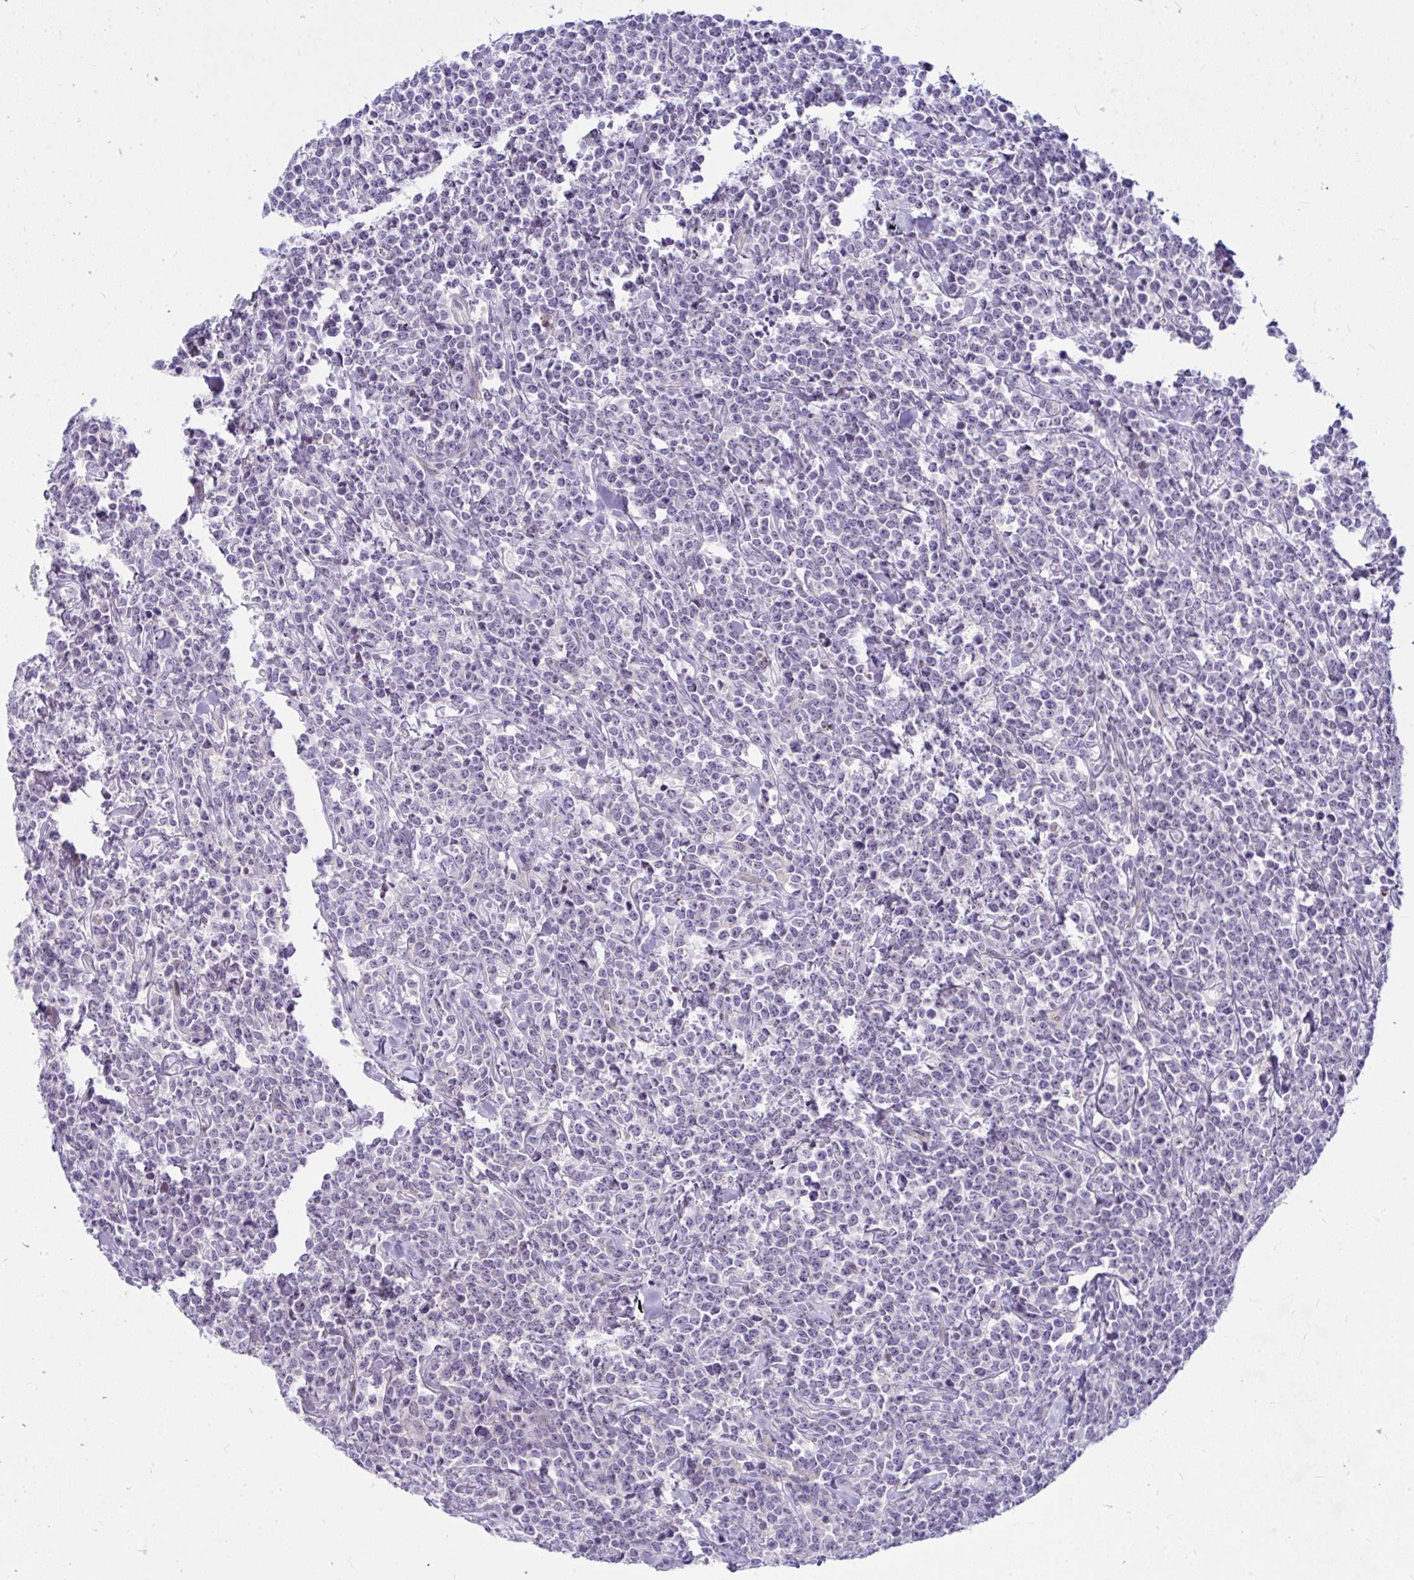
{"staining": {"intensity": "negative", "quantity": "none", "location": "none"}, "tissue": "lymphoma", "cell_type": "Tumor cells", "image_type": "cancer", "snomed": [{"axis": "morphology", "description": "Malignant lymphoma, non-Hodgkin's type, High grade"}, {"axis": "topography", "description": "Small intestine"}], "caption": "Tumor cells show no significant protein staining in high-grade malignant lymphoma, non-Hodgkin's type. (Stains: DAB (3,3'-diaminobenzidine) immunohistochemistry (IHC) with hematoxylin counter stain, Microscopy: brightfield microscopy at high magnification).", "gene": "NFXL1", "patient": {"sex": "female", "age": 56}}